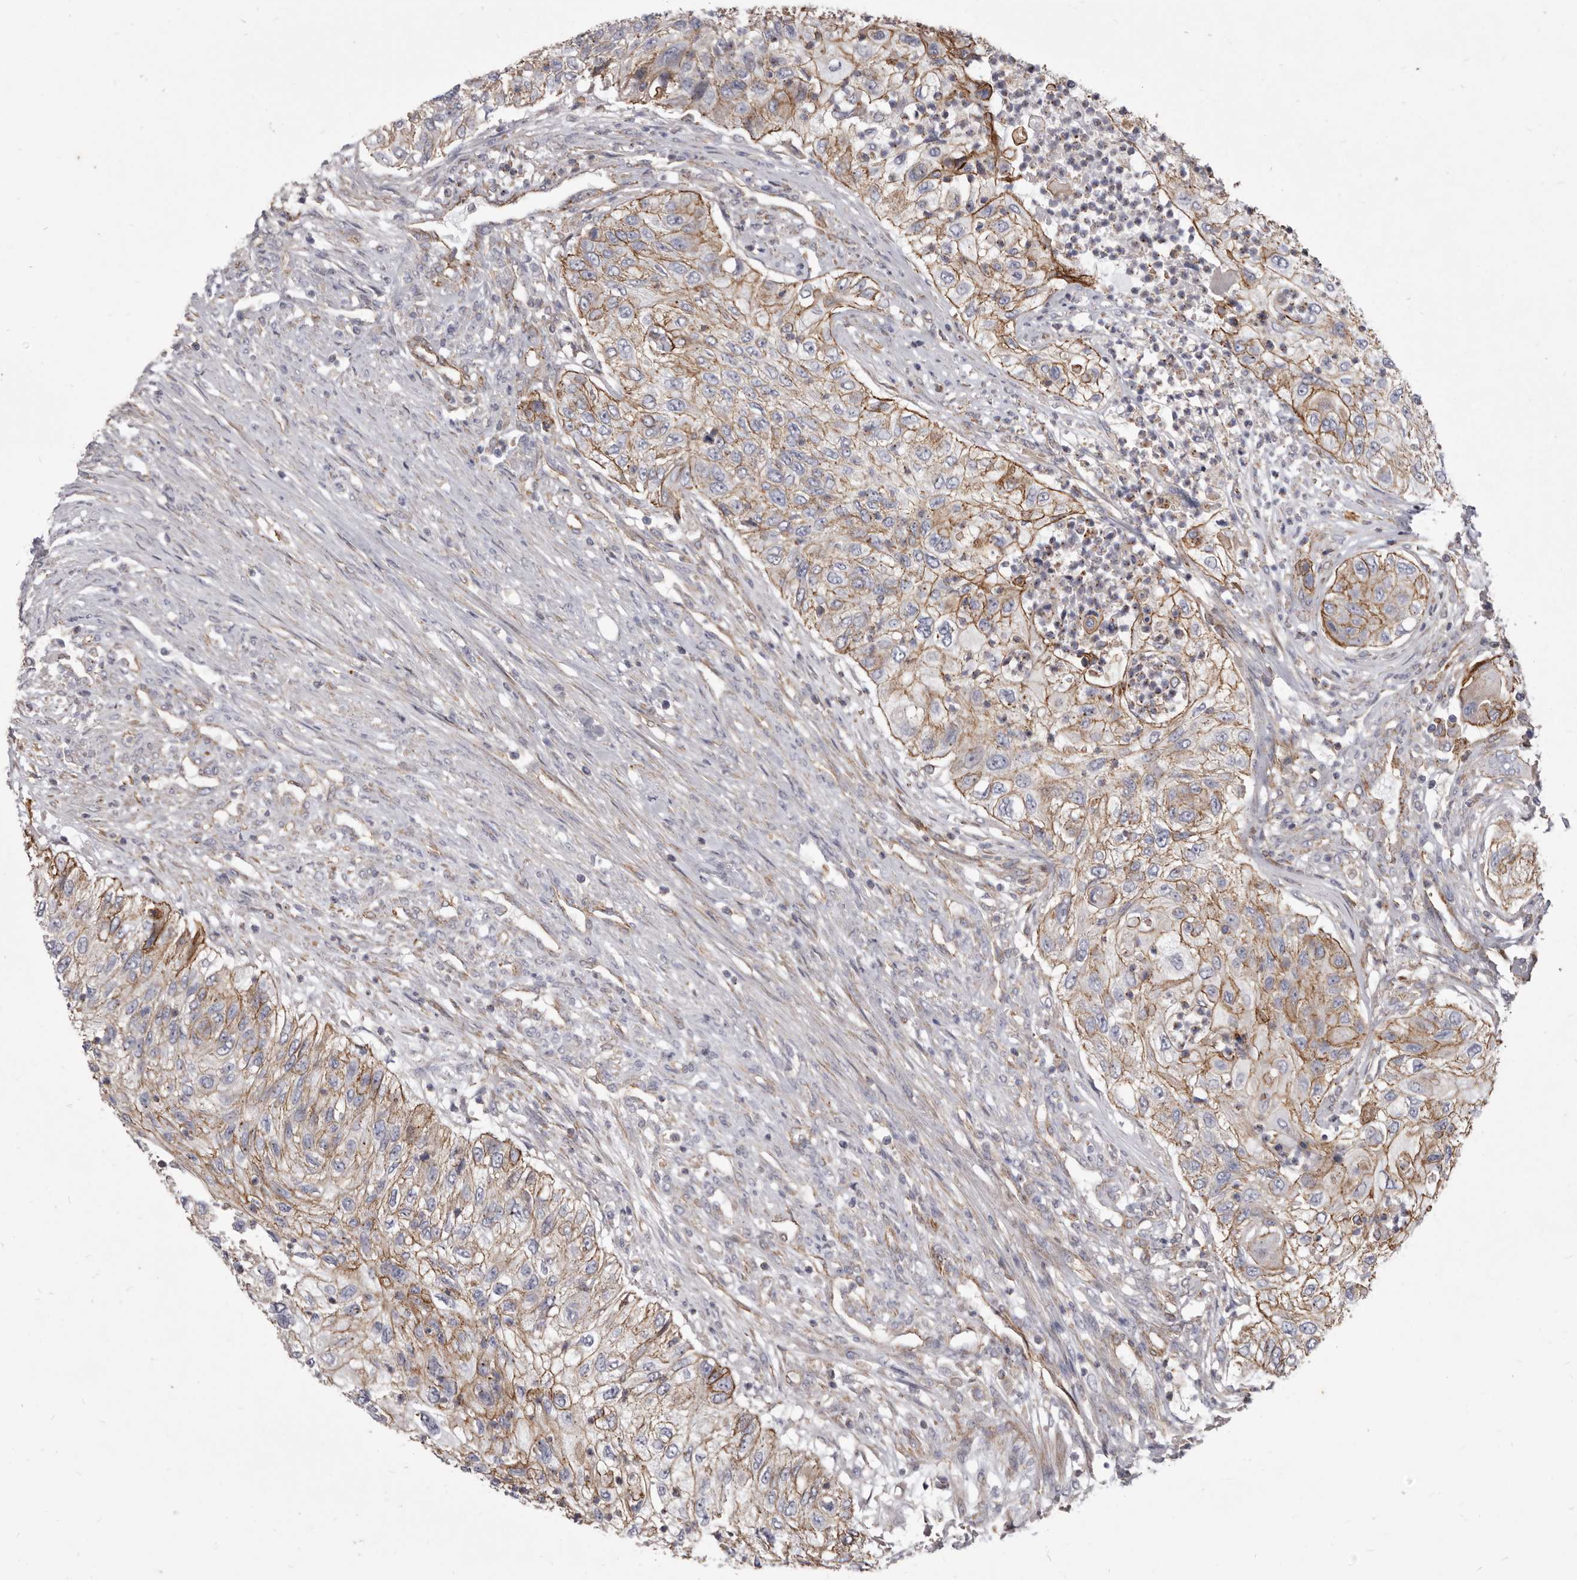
{"staining": {"intensity": "moderate", "quantity": ">75%", "location": "cytoplasmic/membranous"}, "tissue": "urothelial cancer", "cell_type": "Tumor cells", "image_type": "cancer", "snomed": [{"axis": "morphology", "description": "Urothelial carcinoma, High grade"}, {"axis": "topography", "description": "Urinary bladder"}], "caption": "A photomicrograph showing moderate cytoplasmic/membranous positivity in approximately >75% of tumor cells in urothelial cancer, as visualized by brown immunohistochemical staining.", "gene": "P2RX6", "patient": {"sex": "female", "age": 60}}